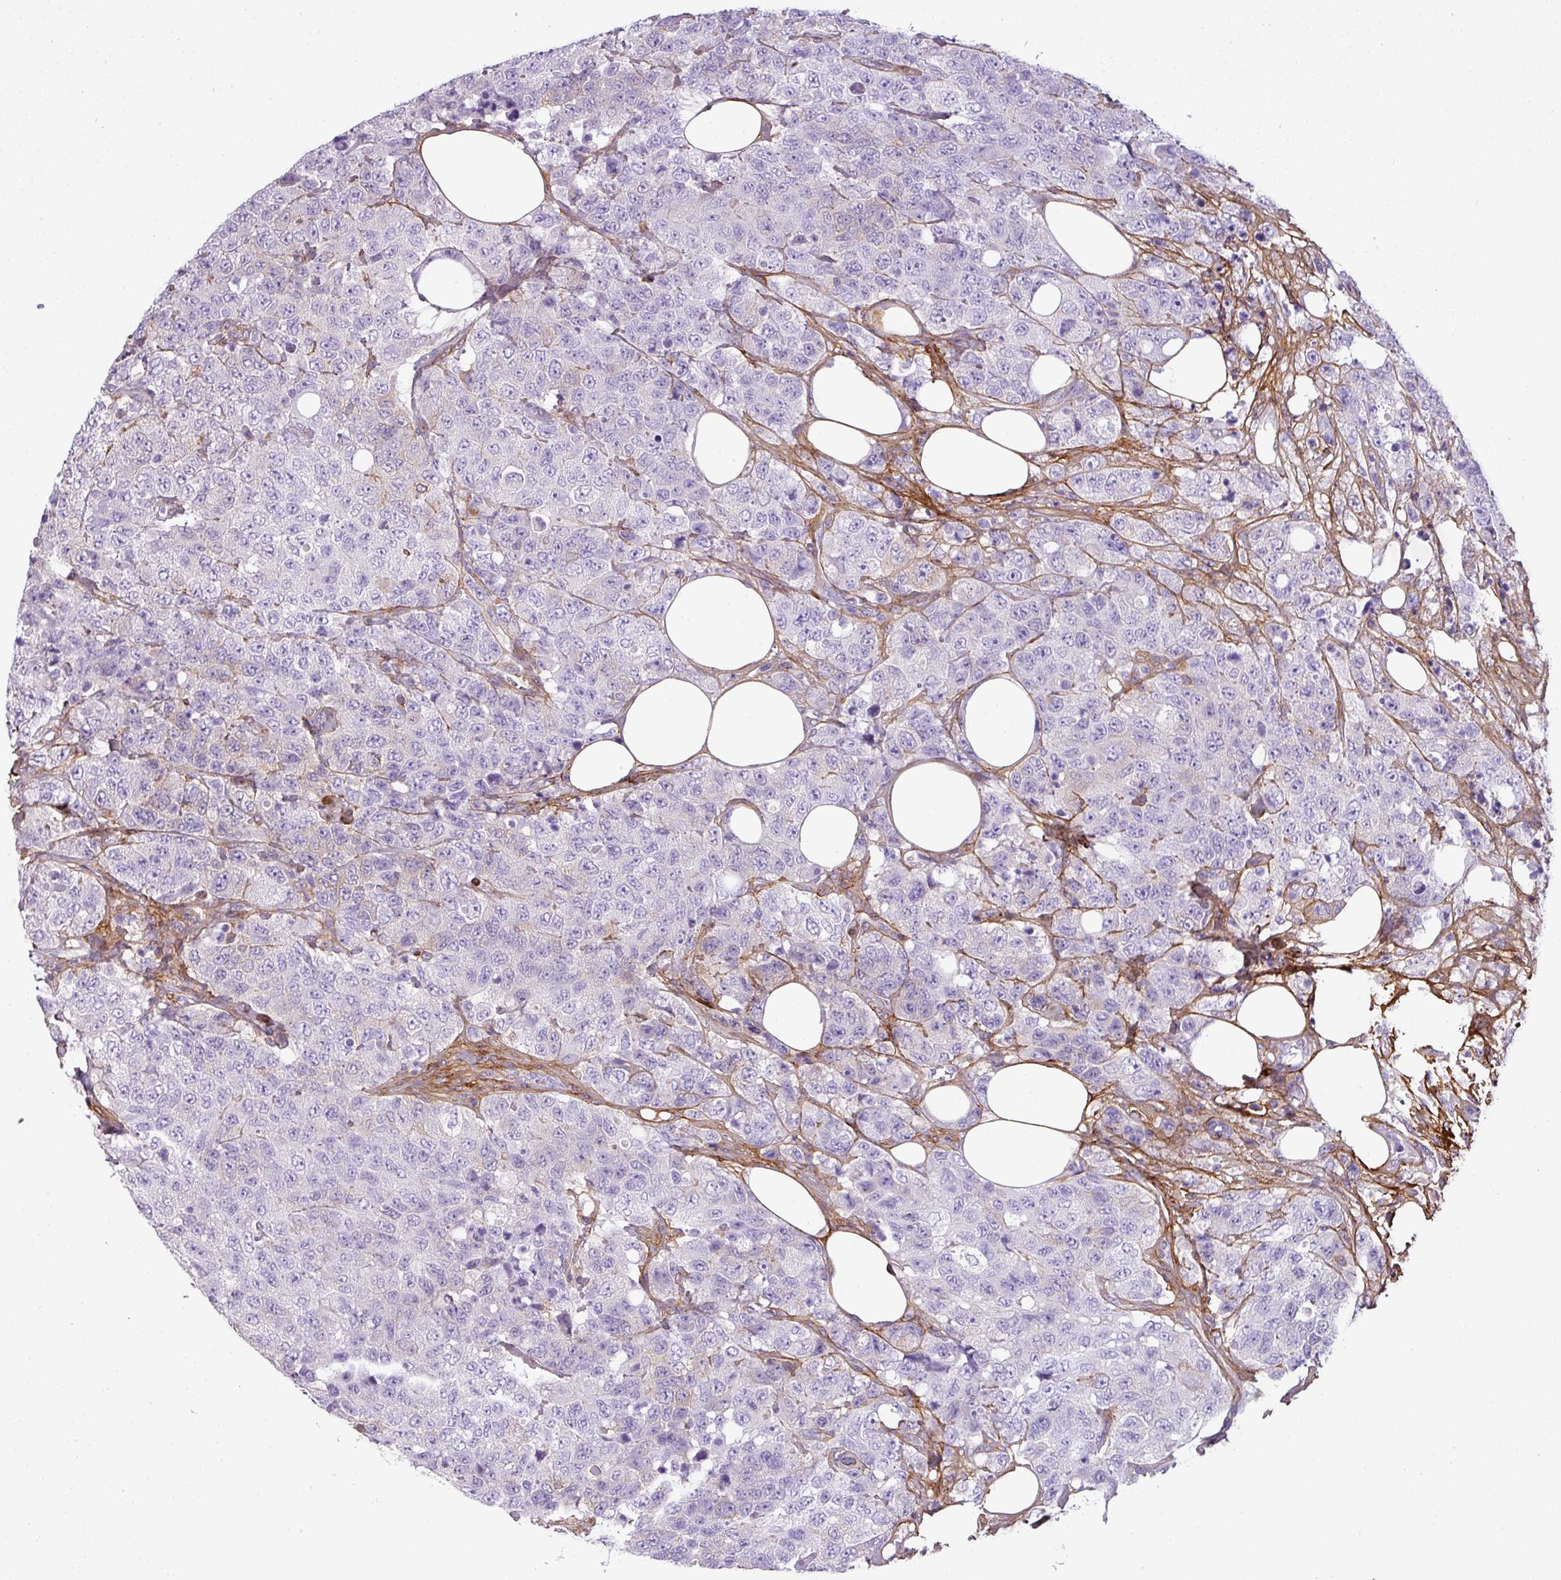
{"staining": {"intensity": "negative", "quantity": "none", "location": "none"}, "tissue": "urothelial cancer", "cell_type": "Tumor cells", "image_type": "cancer", "snomed": [{"axis": "morphology", "description": "Urothelial carcinoma, High grade"}, {"axis": "topography", "description": "Urinary bladder"}], "caption": "The IHC micrograph has no significant expression in tumor cells of high-grade urothelial carcinoma tissue.", "gene": "PARD6G", "patient": {"sex": "female", "age": 78}}